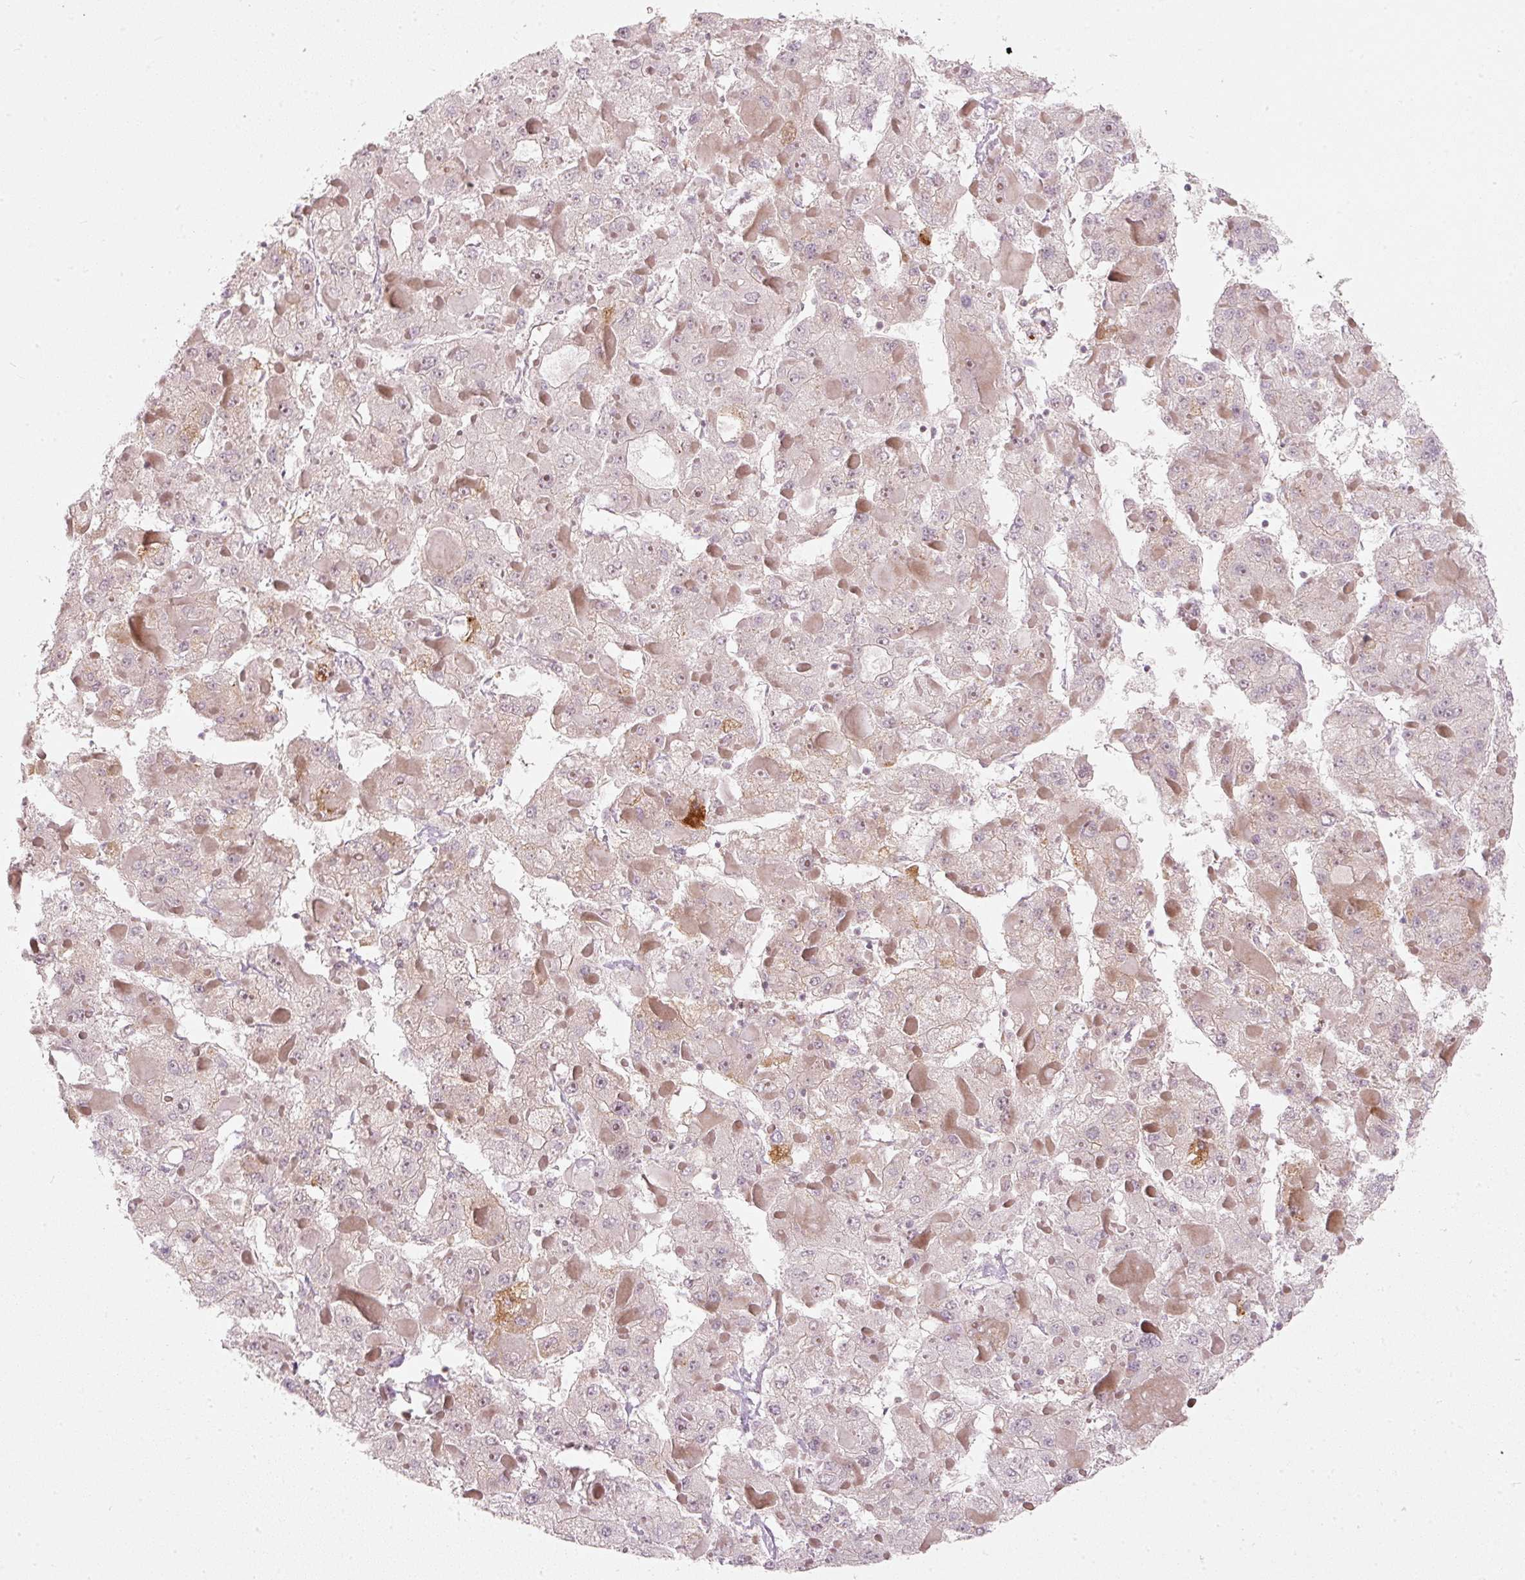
{"staining": {"intensity": "negative", "quantity": "none", "location": "none"}, "tissue": "liver cancer", "cell_type": "Tumor cells", "image_type": "cancer", "snomed": [{"axis": "morphology", "description": "Carcinoma, Hepatocellular, NOS"}, {"axis": "topography", "description": "Liver"}], "caption": "Photomicrograph shows no significant protein expression in tumor cells of liver hepatocellular carcinoma.", "gene": "KCNQ1", "patient": {"sex": "female", "age": 73}}